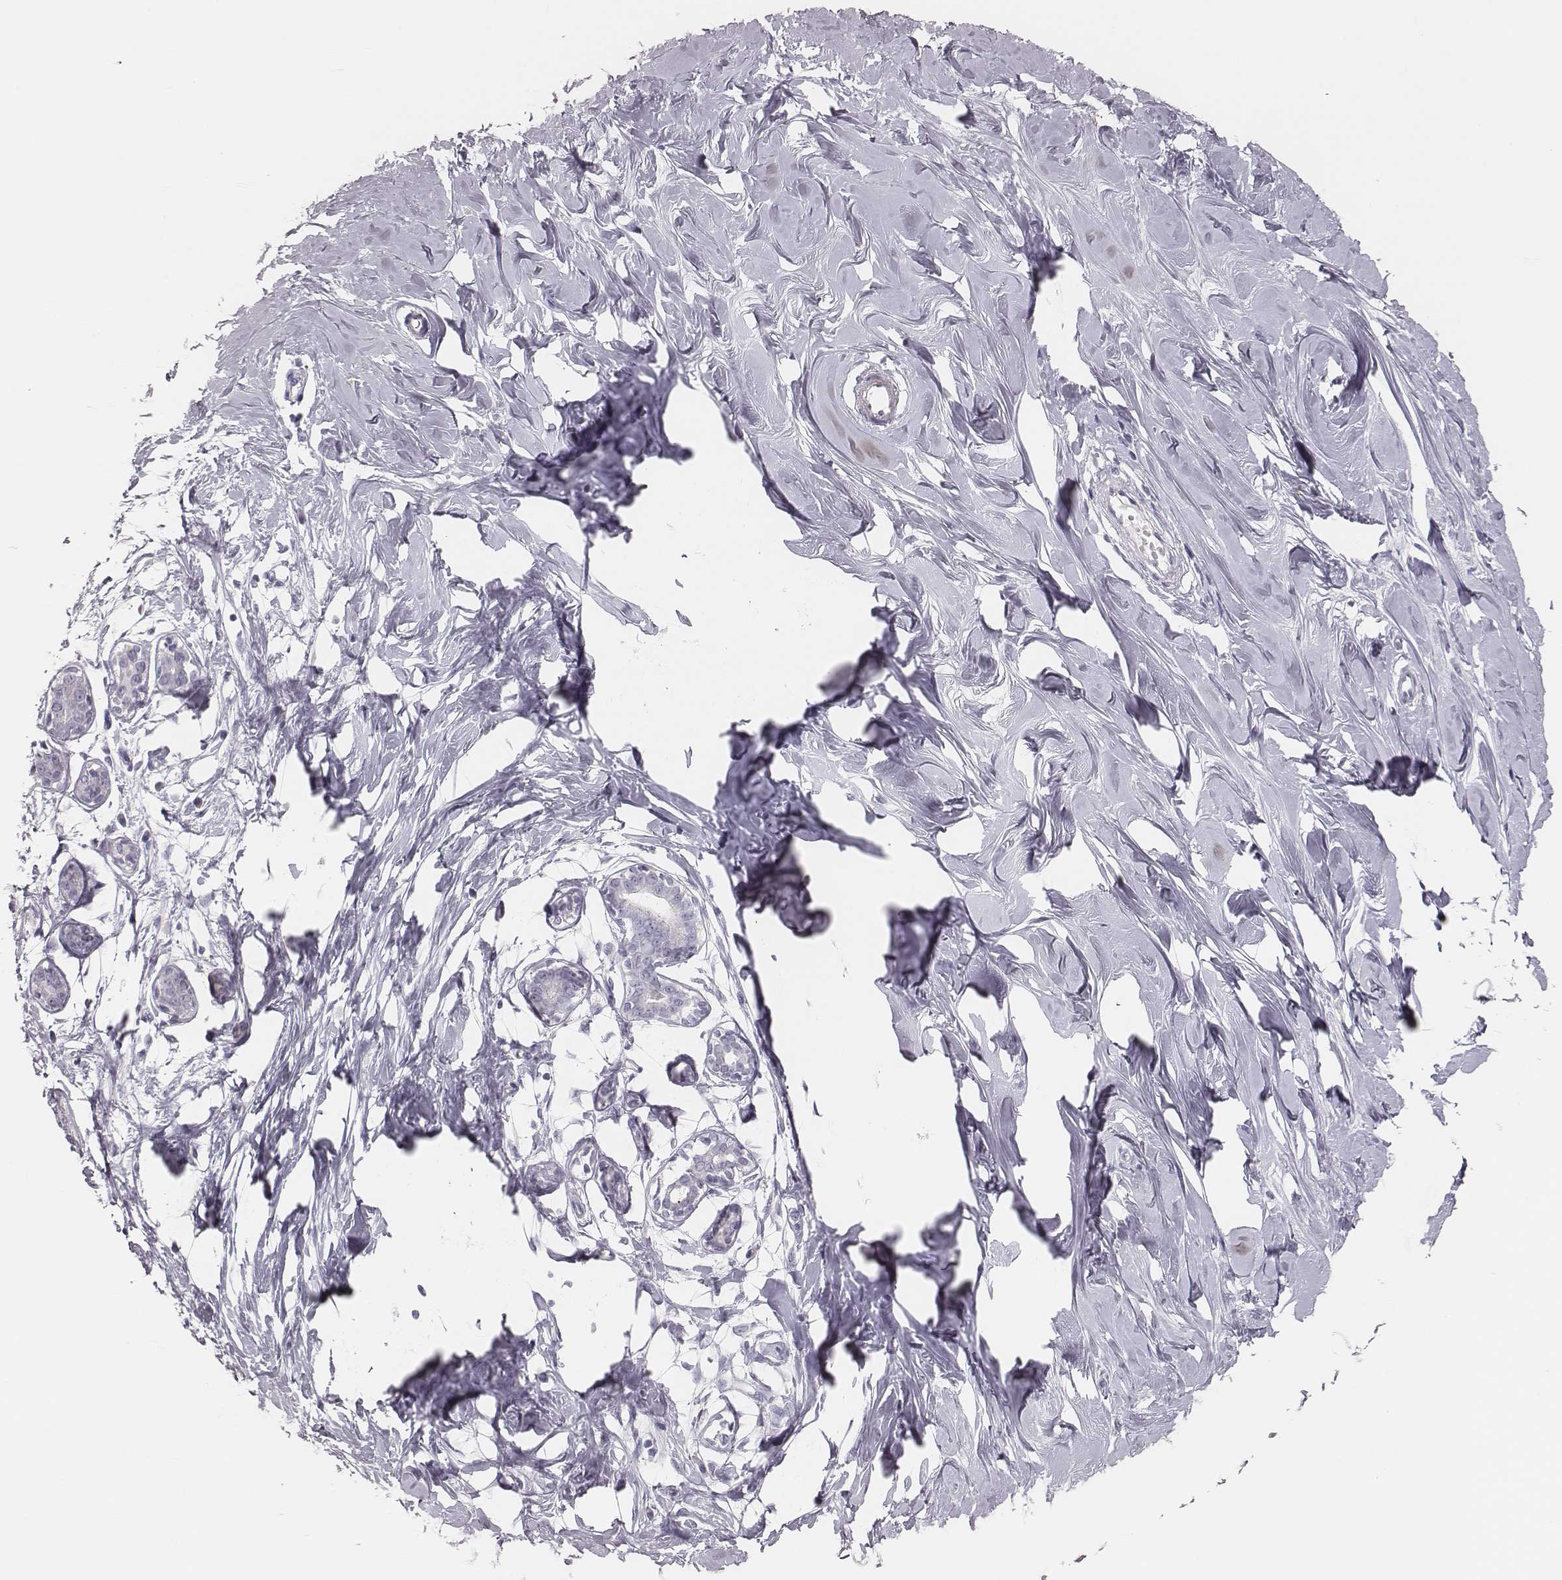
{"staining": {"intensity": "negative", "quantity": "none", "location": "none"}, "tissue": "breast", "cell_type": "Adipocytes", "image_type": "normal", "snomed": [{"axis": "morphology", "description": "Normal tissue, NOS"}, {"axis": "topography", "description": "Breast"}], "caption": "This is an immunohistochemistry (IHC) micrograph of benign breast. There is no staining in adipocytes.", "gene": "ADGRF4", "patient": {"sex": "female", "age": 27}}